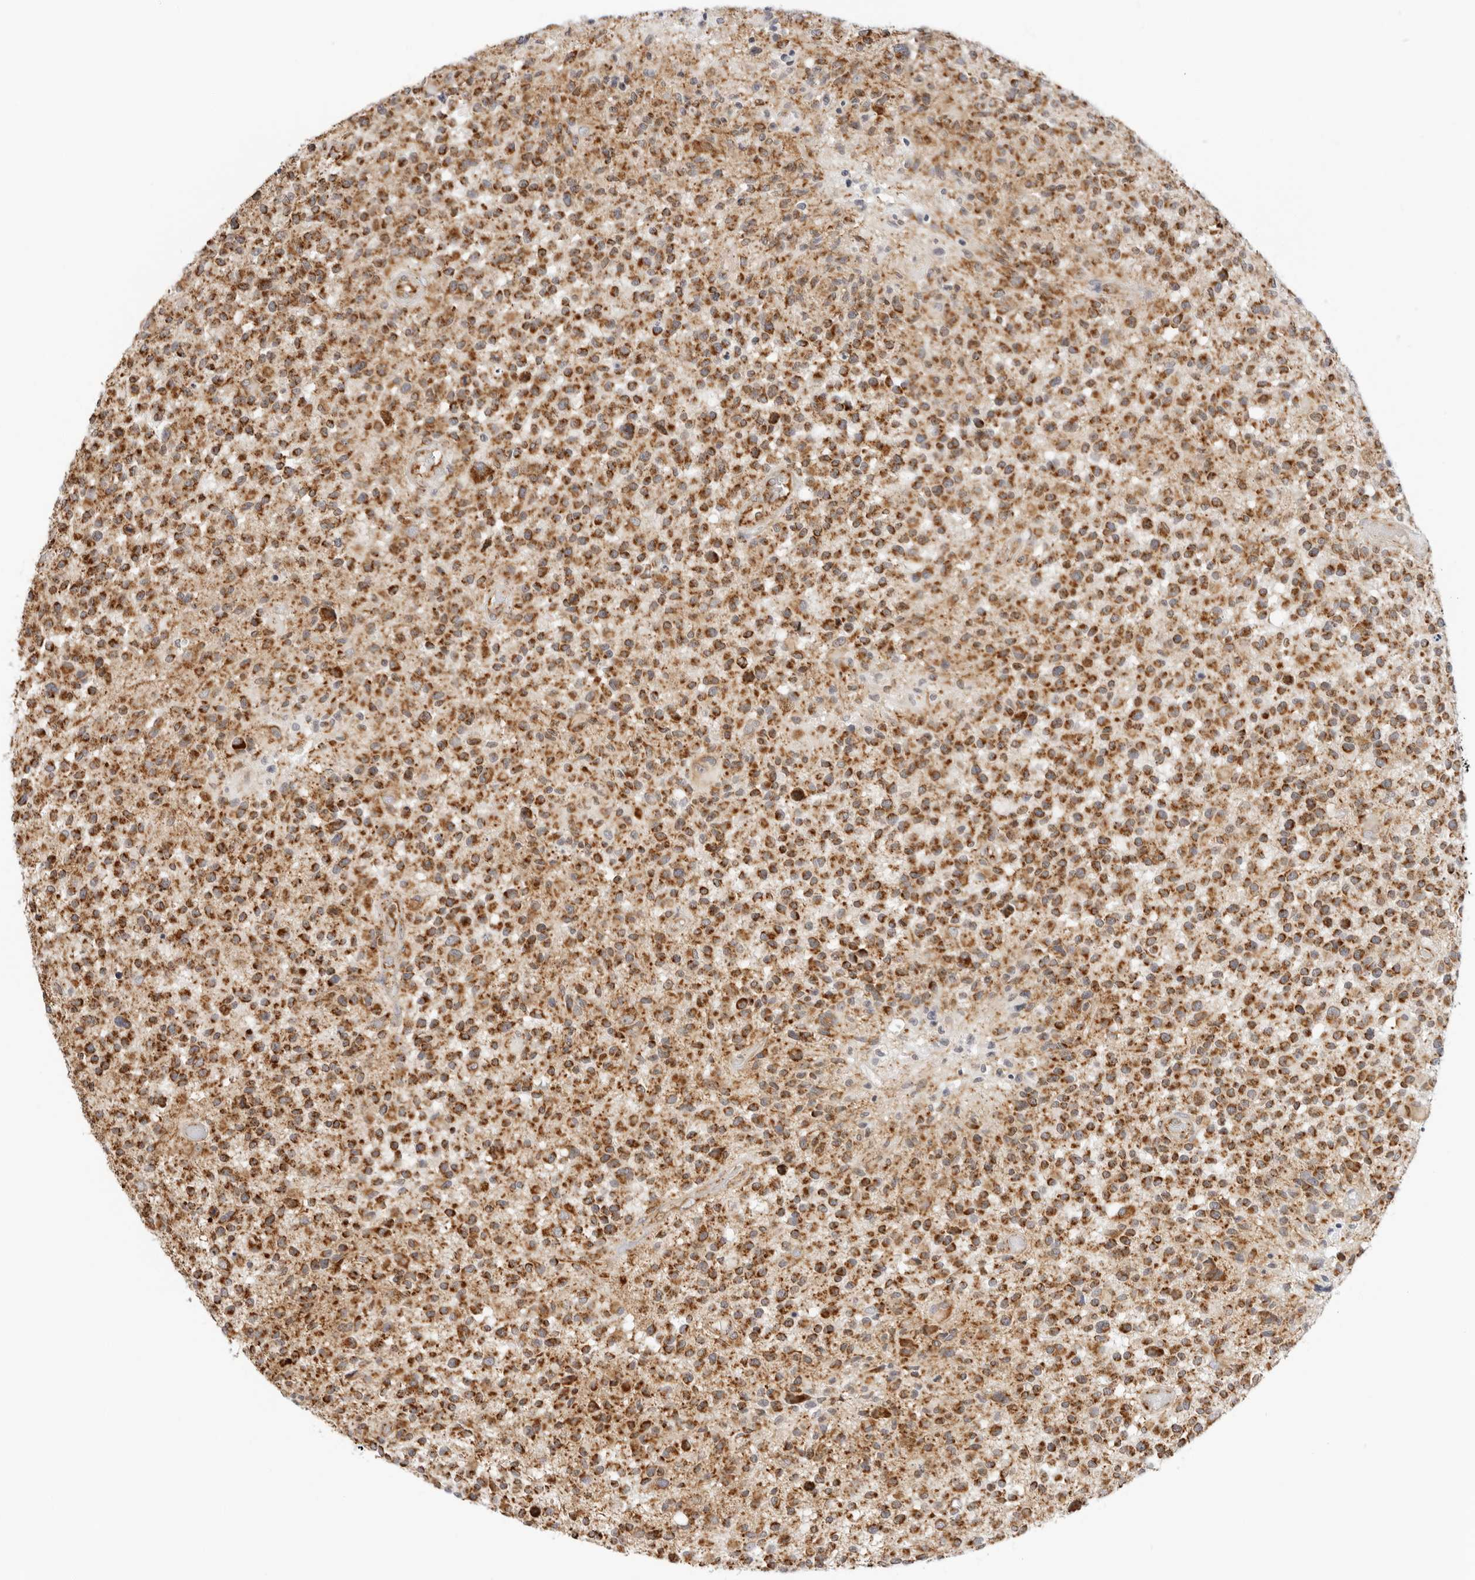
{"staining": {"intensity": "strong", "quantity": ">75%", "location": "cytoplasmic/membranous"}, "tissue": "glioma", "cell_type": "Tumor cells", "image_type": "cancer", "snomed": [{"axis": "morphology", "description": "Glioma, malignant, High grade"}, {"axis": "morphology", "description": "Glioblastoma, NOS"}, {"axis": "topography", "description": "Brain"}], "caption": "High-magnification brightfield microscopy of glioma stained with DAB (3,3'-diaminobenzidine) (brown) and counterstained with hematoxylin (blue). tumor cells exhibit strong cytoplasmic/membranous expression is seen in approximately>75% of cells.", "gene": "RC3H1", "patient": {"sex": "male", "age": 60}}